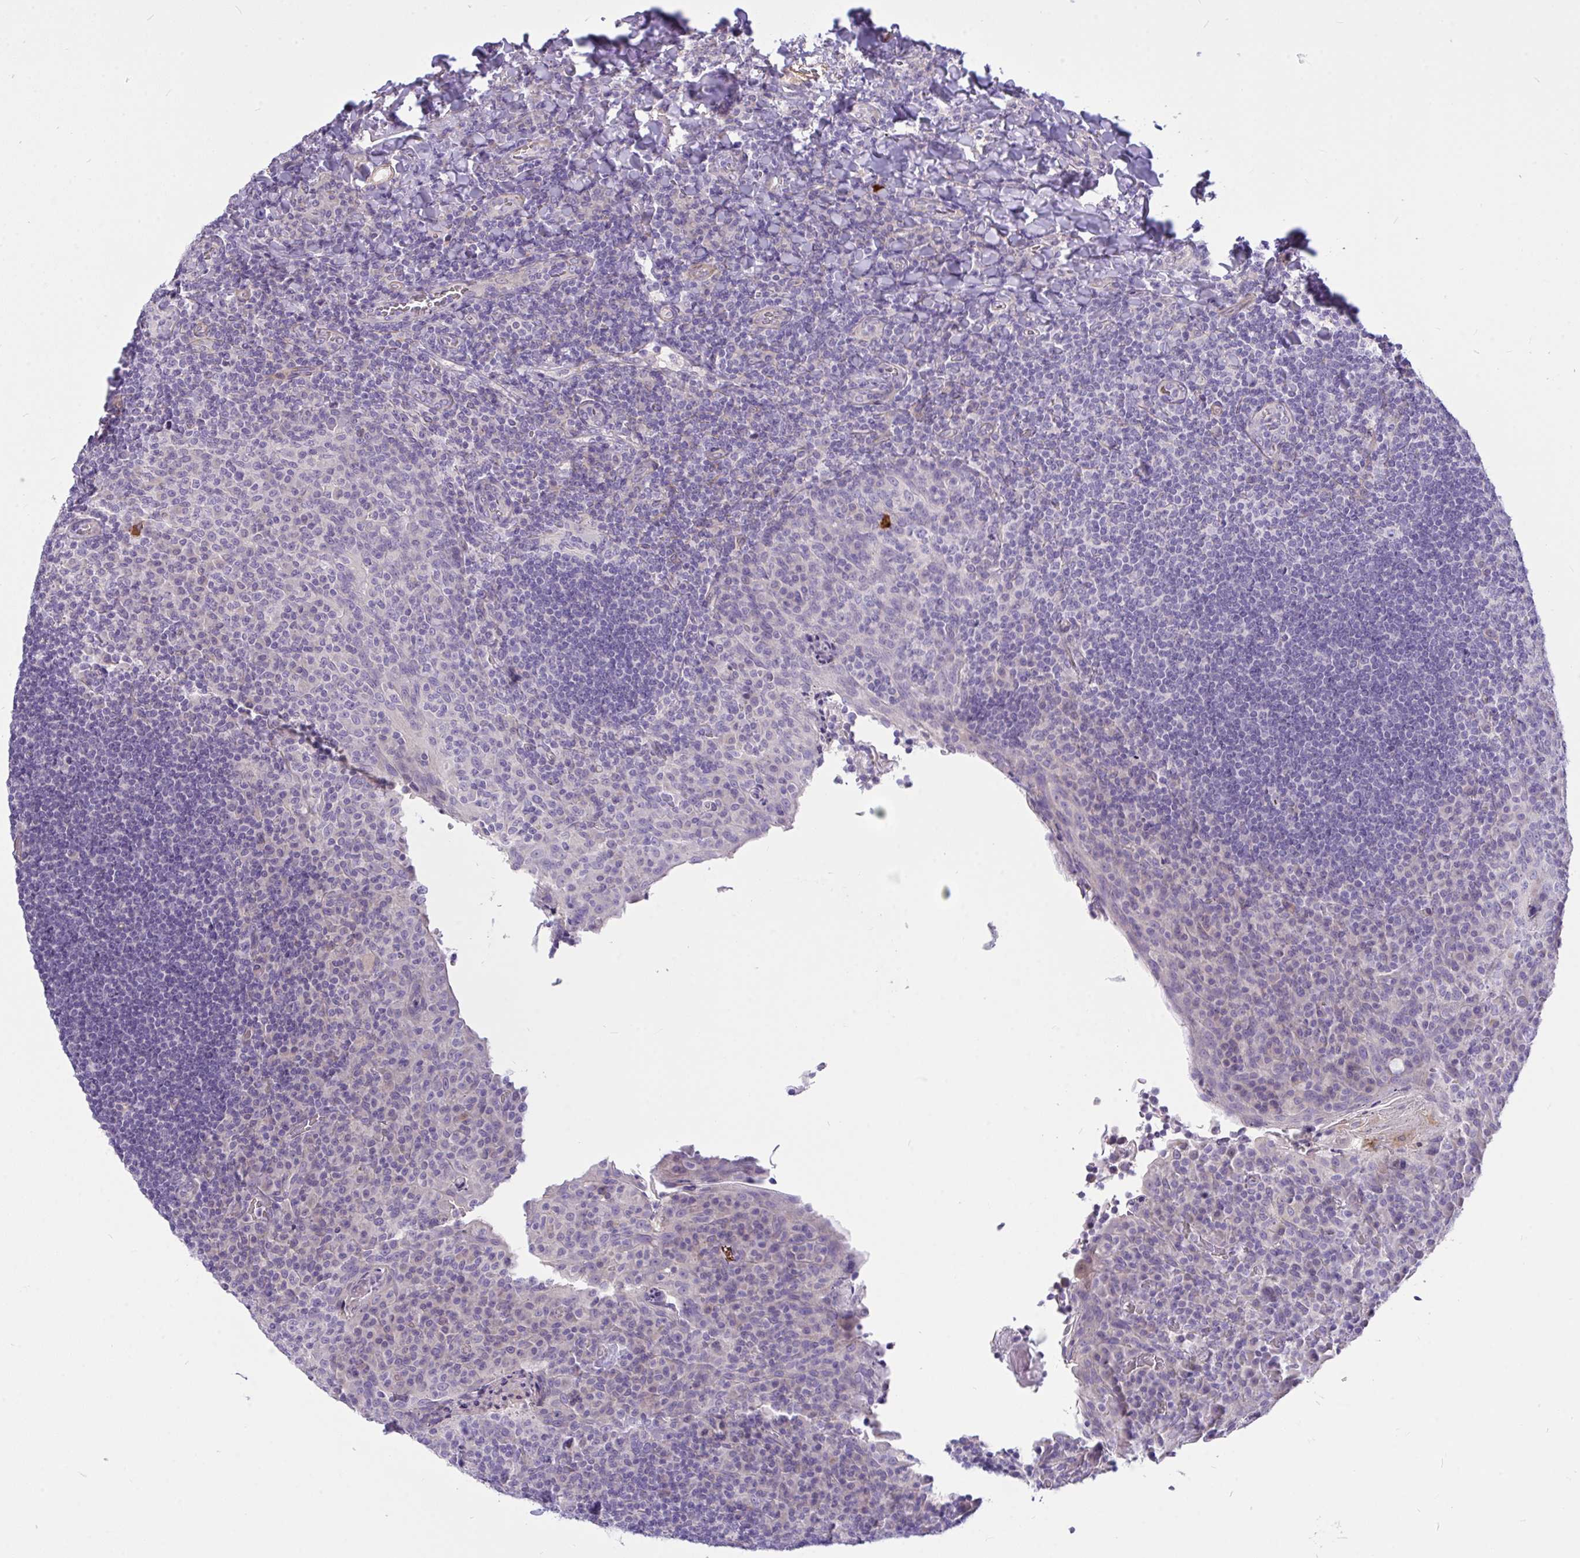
{"staining": {"intensity": "negative", "quantity": "none", "location": "none"}, "tissue": "tonsil", "cell_type": "Non-germinal center cells", "image_type": "normal", "snomed": [{"axis": "morphology", "description": "Normal tissue, NOS"}, {"axis": "topography", "description": "Tonsil"}], "caption": "Non-germinal center cells are negative for protein expression in benign human tonsil. (DAB (3,3'-diaminobenzidine) IHC, high magnification).", "gene": "MOCS1", "patient": {"sex": "male", "age": 17}}